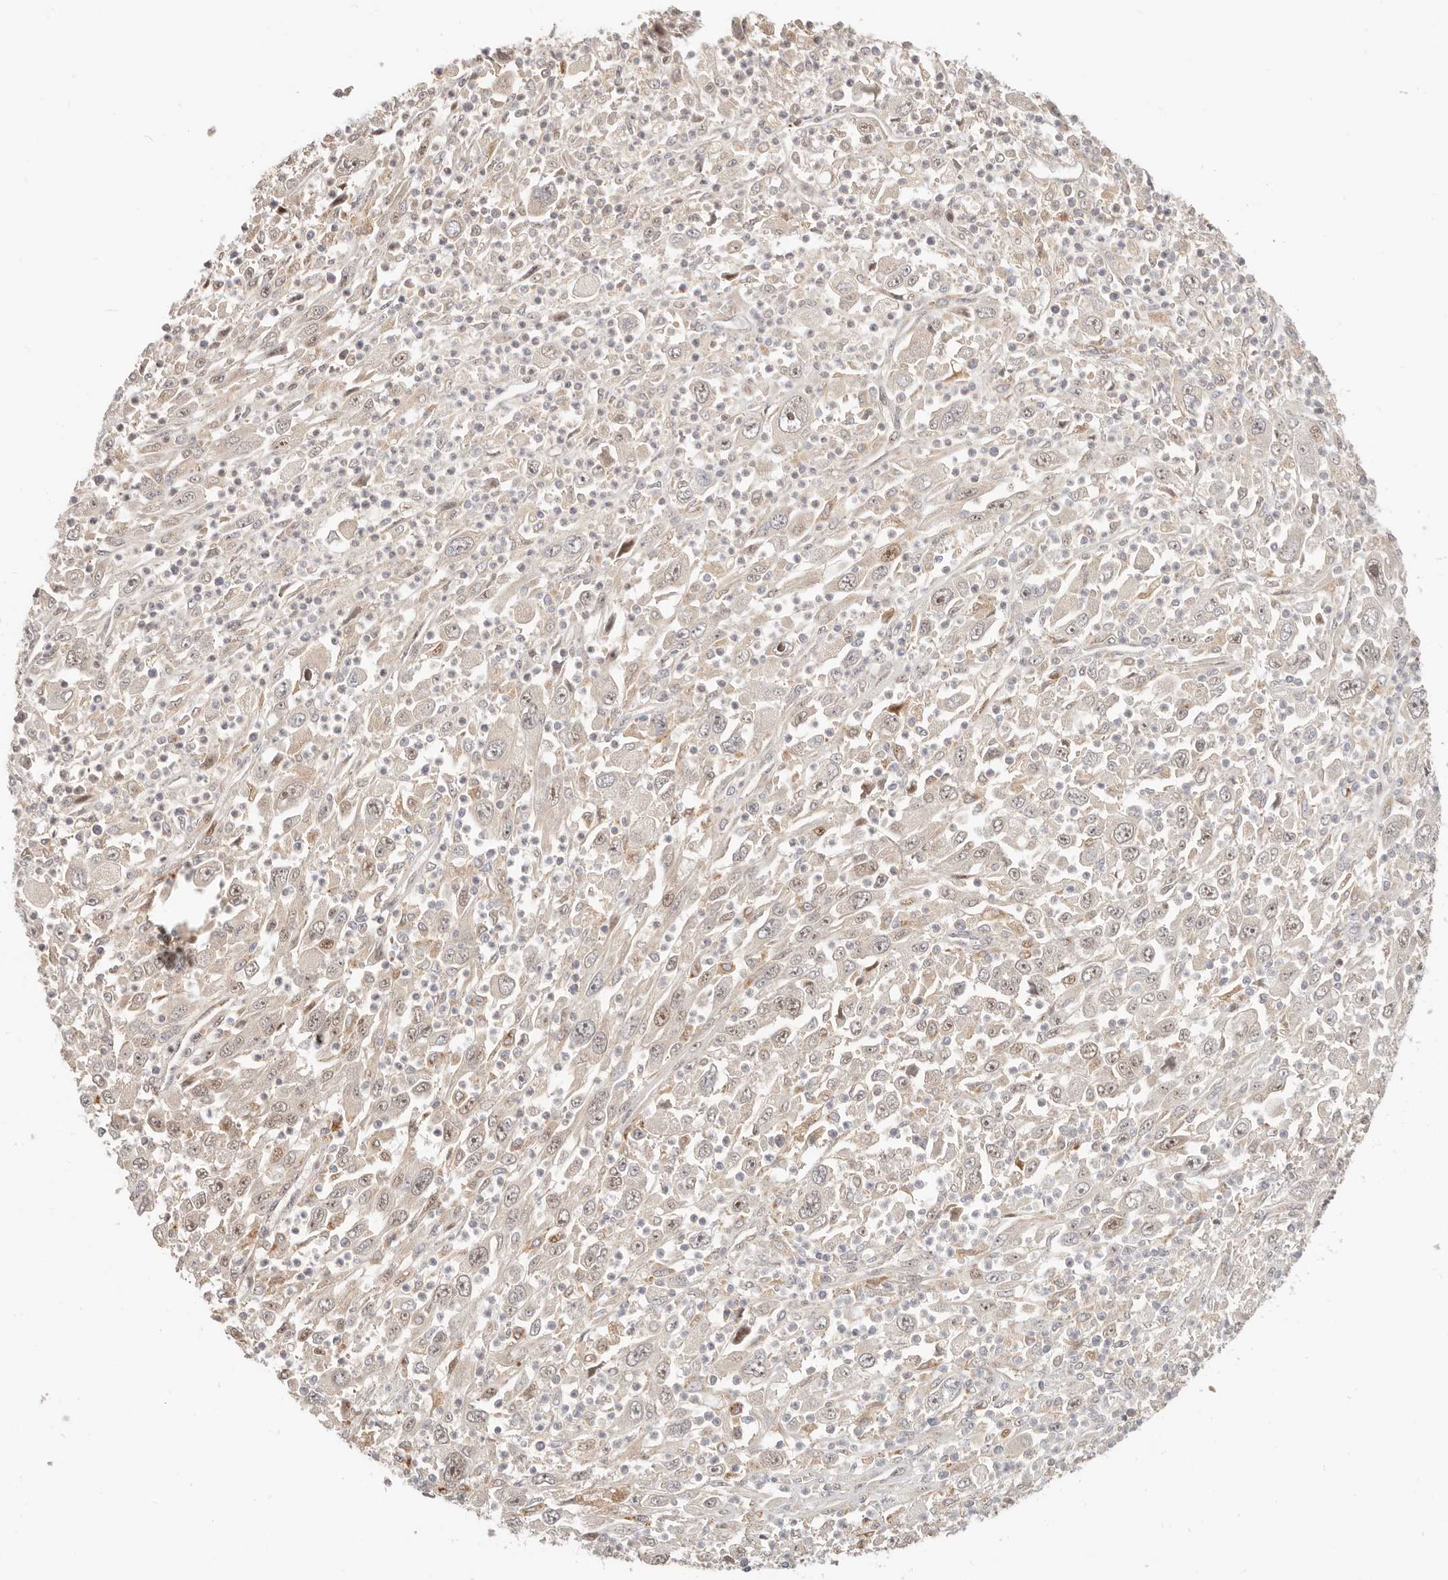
{"staining": {"intensity": "weak", "quantity": "<25%", "location": "nuclear"}, "tissue": "melanoma", "cell_type": "Tumor cells", "image_type": "cancer", "snomed": [{"axis": "morphology", "description": "Malignant melanoma, Metastatic site"}, {"axis": "topography", "description": "Skin"}], "caption": "High power microscopy photomicrograph of an IHC image of malignant melanoma (metastatic site), revealing no significant expression in tumor cells.", "gene": "ZRANB1", "patient": {"sex": "female", "age": 56}}